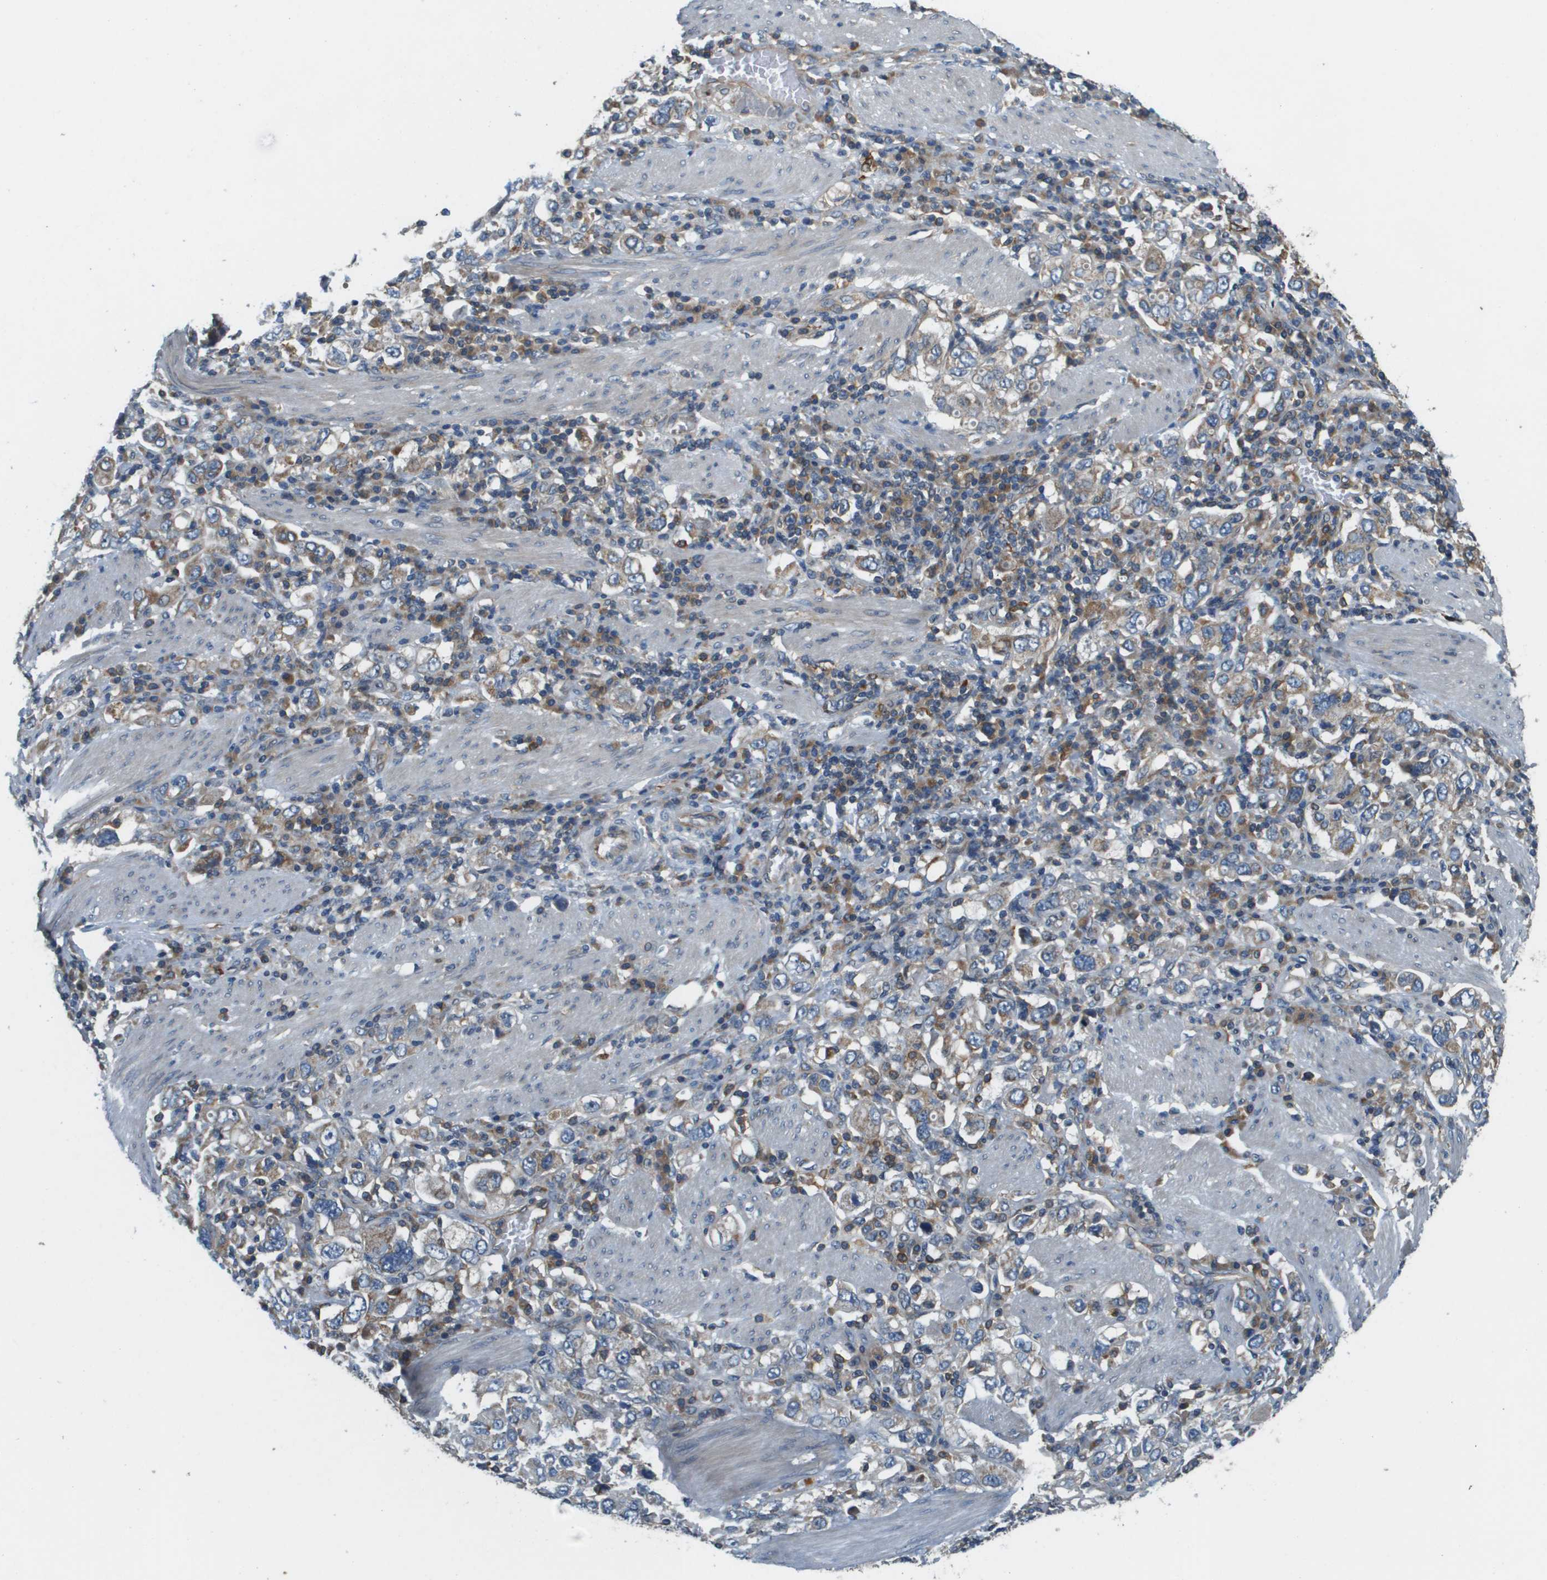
{"staining": {"intensity": "weak", "quantity": "25%-75%", "location": "cytoplasmic/membranous"}, "tissue": "stomach cancer", "cell_type": "Tumor cells", "image_type": "cancer", "snomed": [{"axis": "morphology", "description": "Adenocarcinoma, NOS"}, {"axis": "topography", "description": "Stomach, upper"}], "caption": "Immunohistochemical staining of human stomach cancer (adenocarcinoma) reveals low levels of weak cytoplasmic/membranous protein positivity in approximately 25%-75% of tumor cells.", "gene": "SAMSN1", "patient": {"sex": "male", "age": 62}}